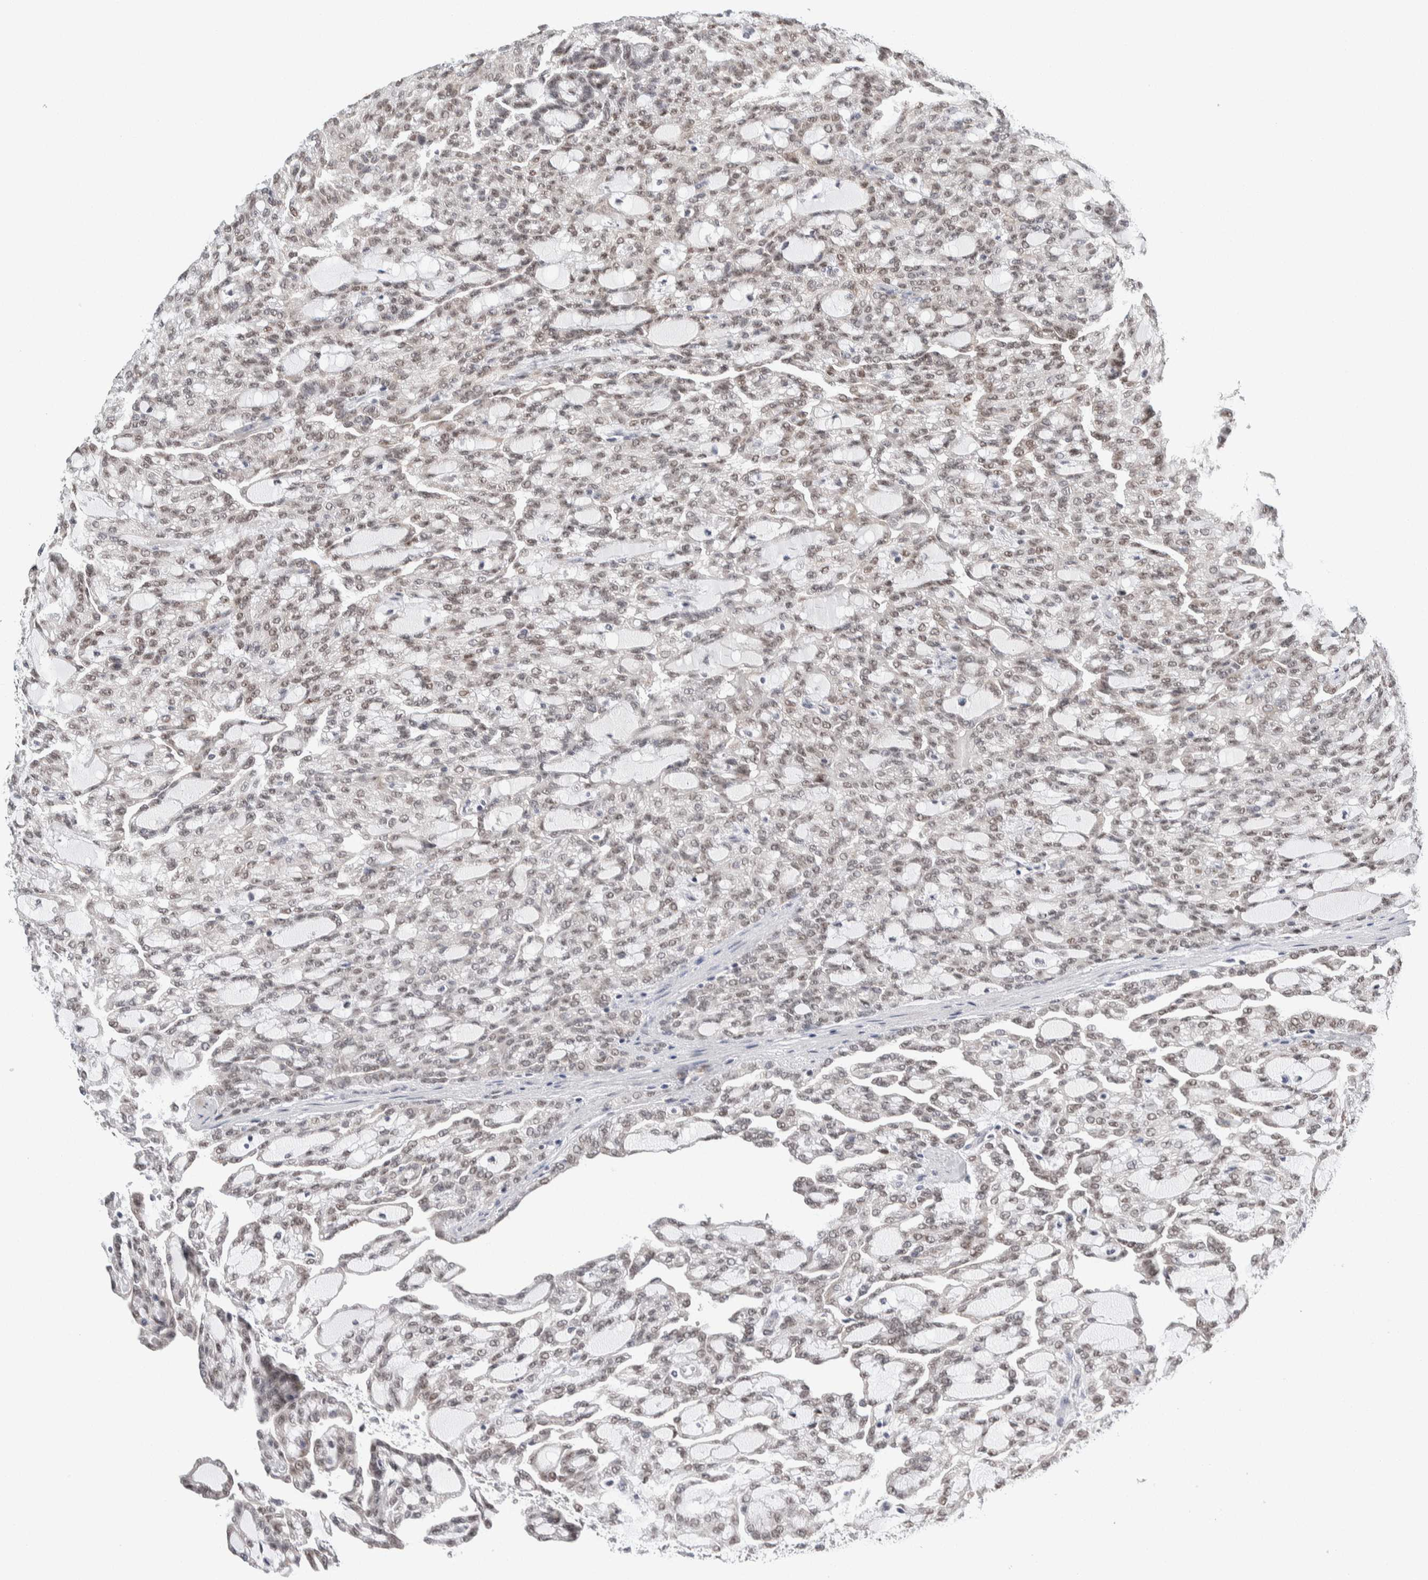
{"staining": {"intensity": "weak", "quantity": ">75%", "location": "nuclear"}, "tissue": "renal cancer", "cell_type": "Tumor cells", "image_type": "cancer", "snomed": [{"axis": "morphology", "description": "Adenocarcinoma, NOS"}, {"axis": "topography", "description": "Kidney"}], "caption": "Protein expression analysis of human renal adenocarcinoma reveals weak nuclear staining in about >75% of tumor cells.", "gene": "NEUROD1", "patient": {"sex": "male", "age": 63}}